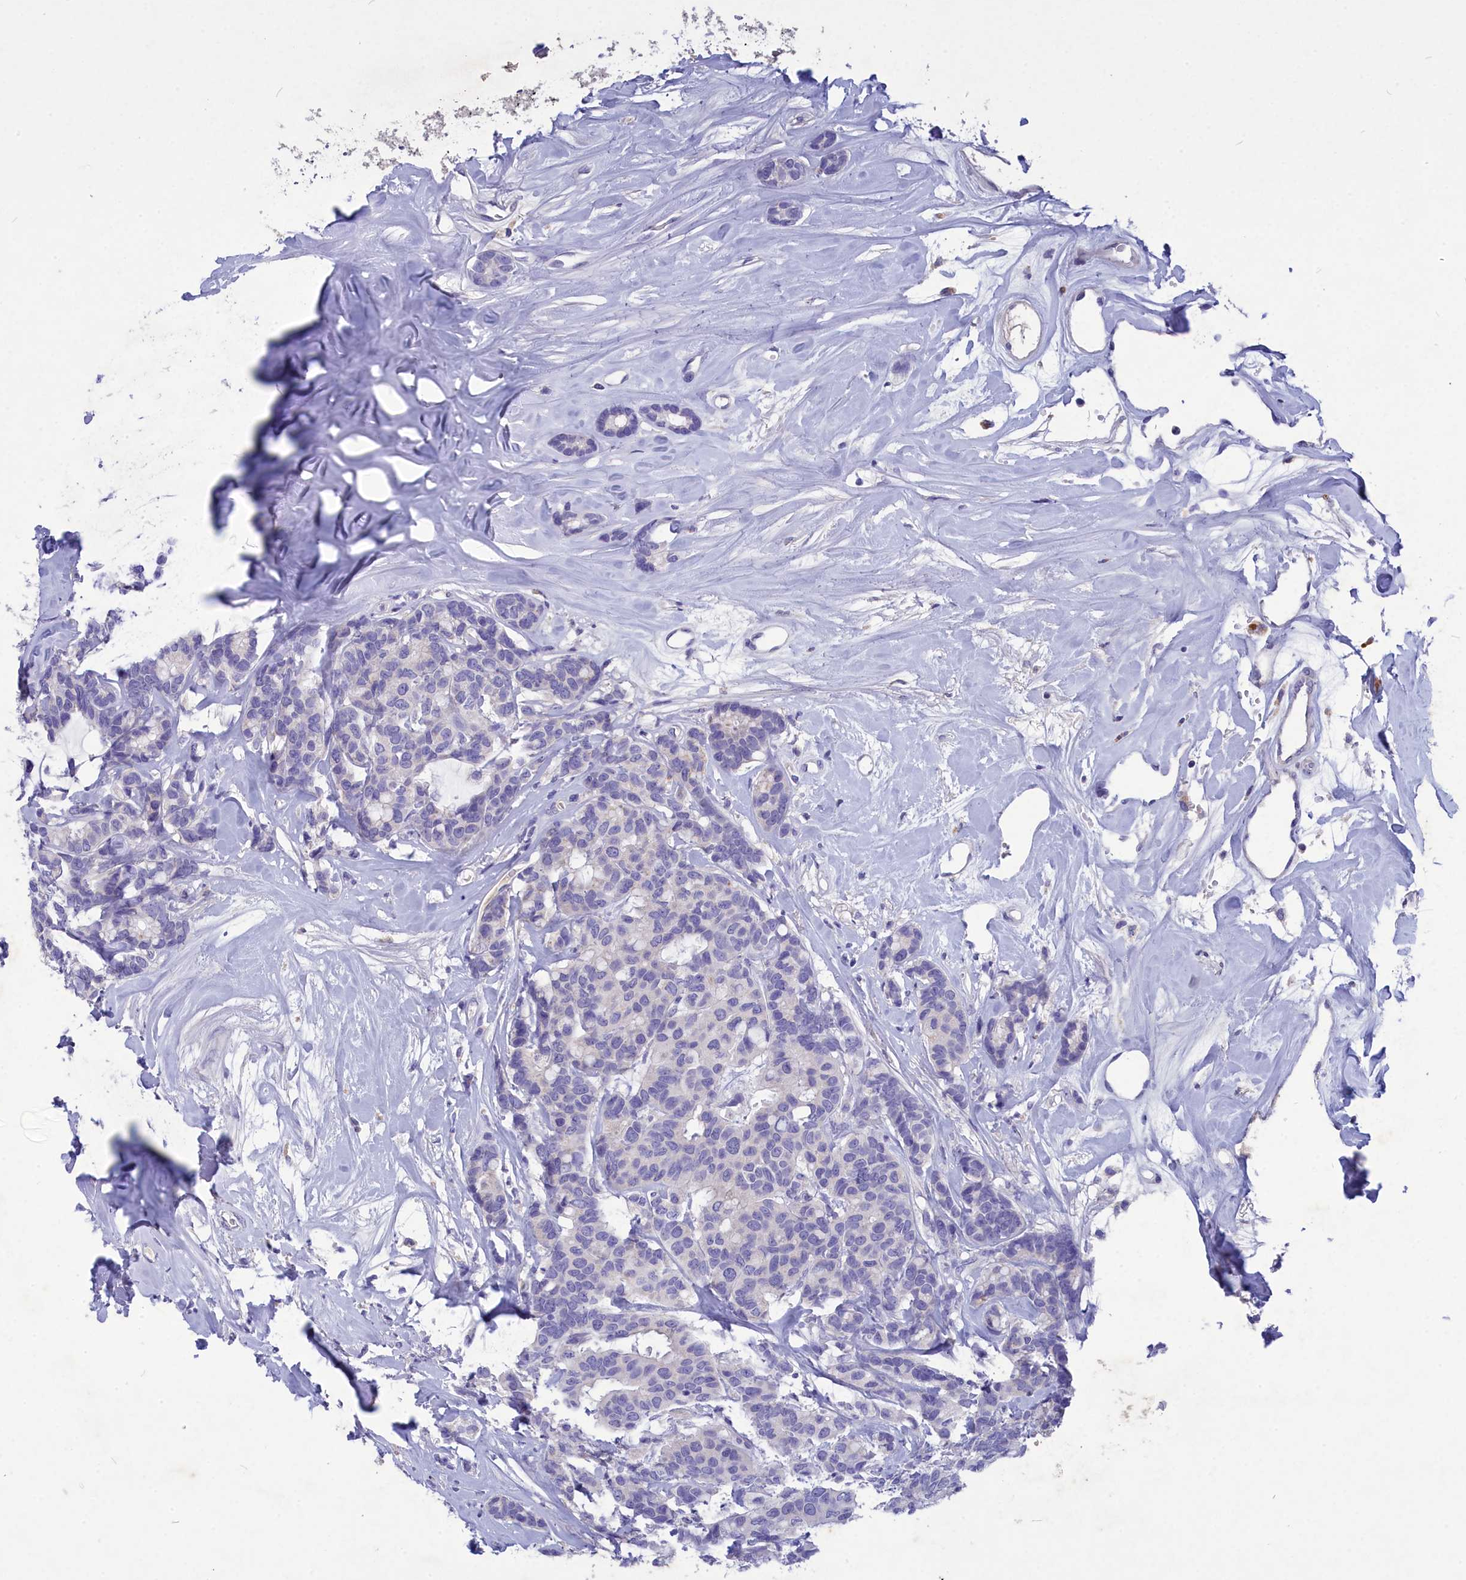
{"staining": {"intensity": "negative", "quantity": "none", "location": "none"}, "tissue": "breast cancer", "cell_type": "Tumor cells", "image_type": "cancer", "snomed": [{"axis": "morphology", "description": "Duct carcinoma"}, {"axis": "topography", "description": "Breast"}], "caption": "Protein analysis of breast infiltrating ductal carcinoma reveals no significant expression in tumor cells.", "gene": "DEFB119", "patient": {"sex": "female", "age": 87}}